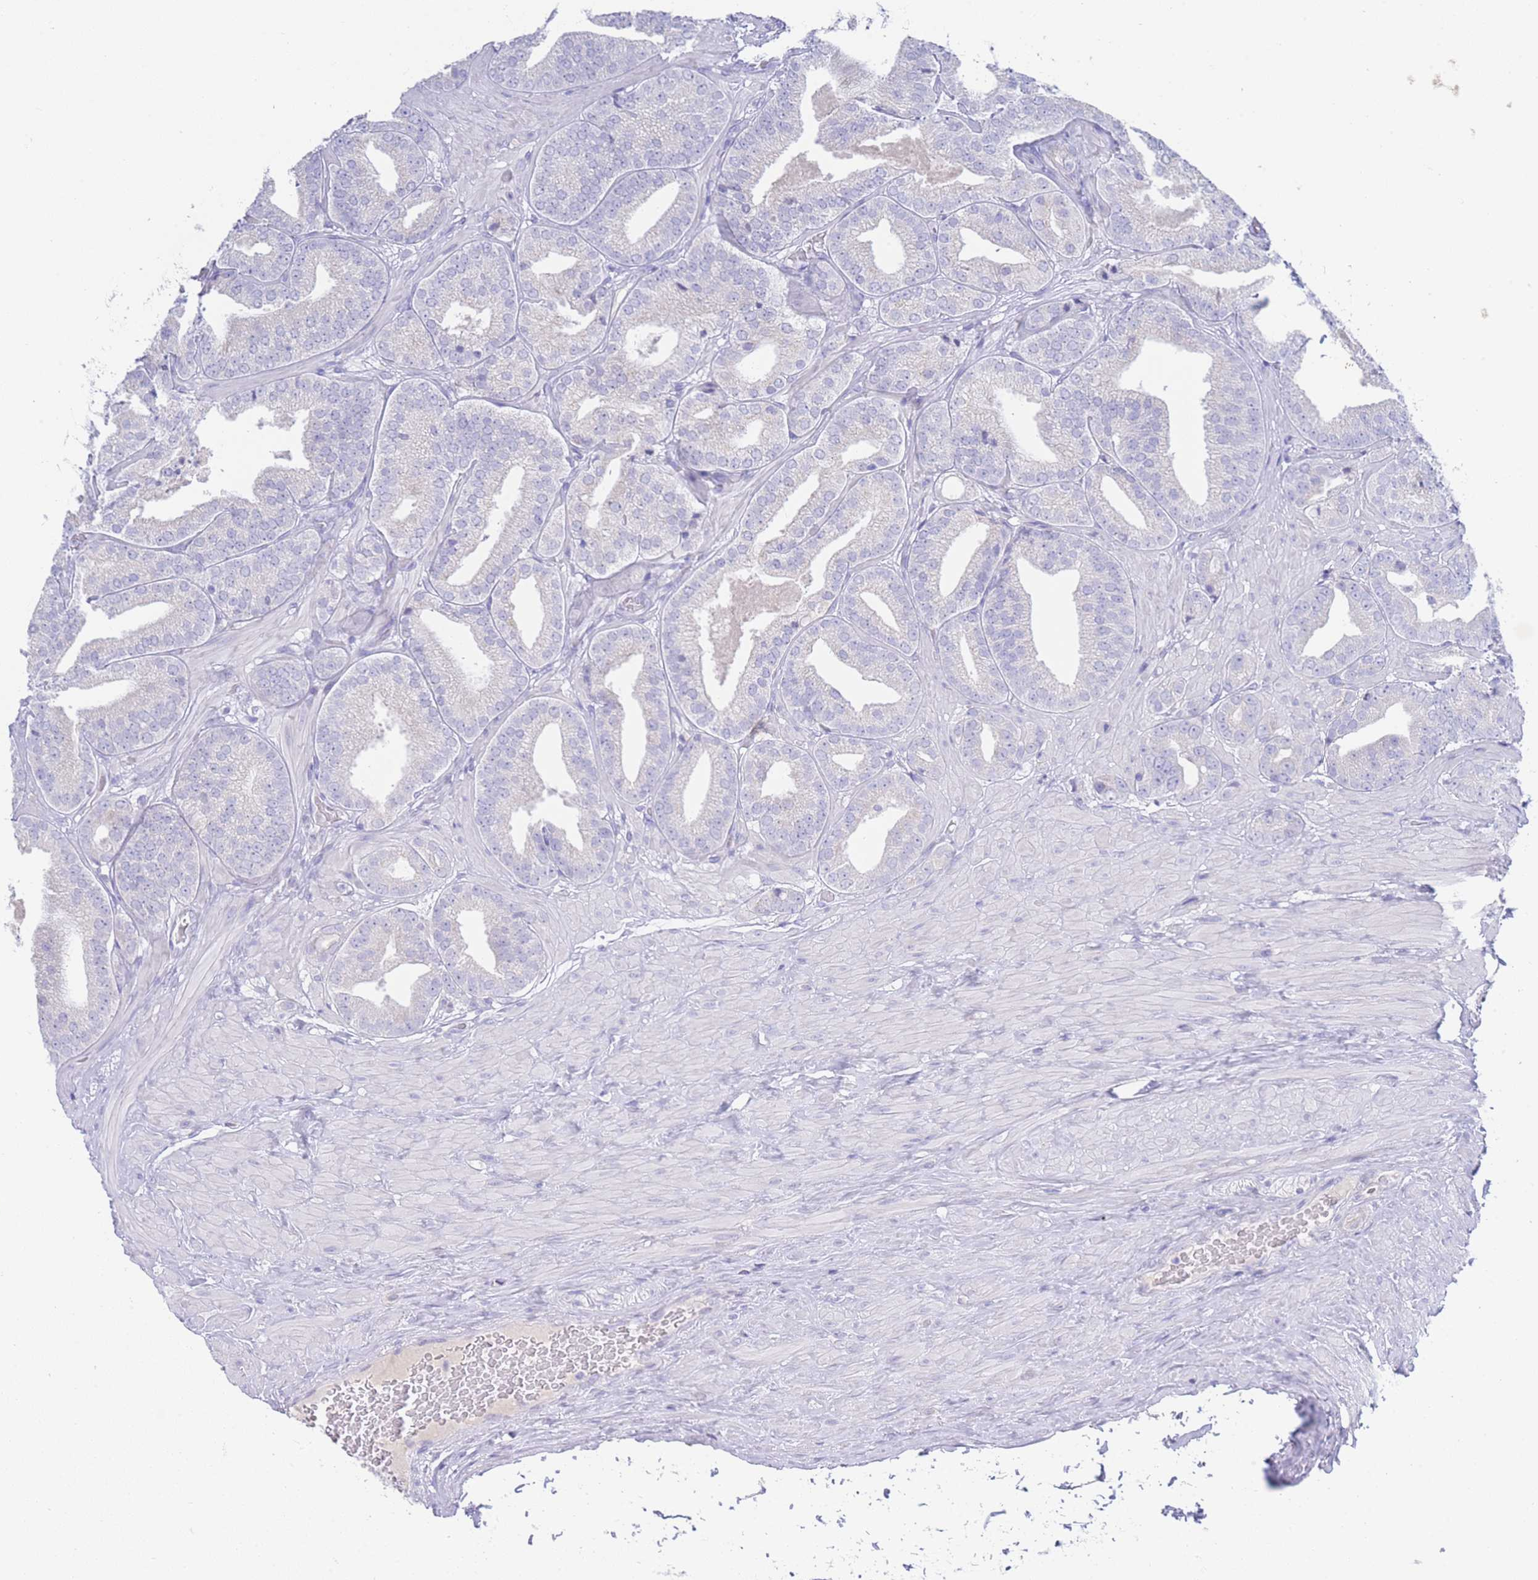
{"staining": {"intensity": "negative", "quantity": "none", "location": "none"}, "tissue": "prostate cancer", "cell_type": "Tumor cells", "image_type": "cancer", "snomed": [{"axis": "morphology", "description": "Adenocarcinoma, High grade"}, {"axis": "topography", "description": "Prostate"}], "caption": "There is no significant staining in tumor cells of prostate high-grade adenocarcinoma. (Stains: DAB (3,3'-diaminobenzidine) immunohistochemistry (IHC) with hematoxylin counter stain, Microscopy: brightfield microscopy at high magnification).", "gene": "LRRC37A", "patient": {"sex": "male", "age": 63}}